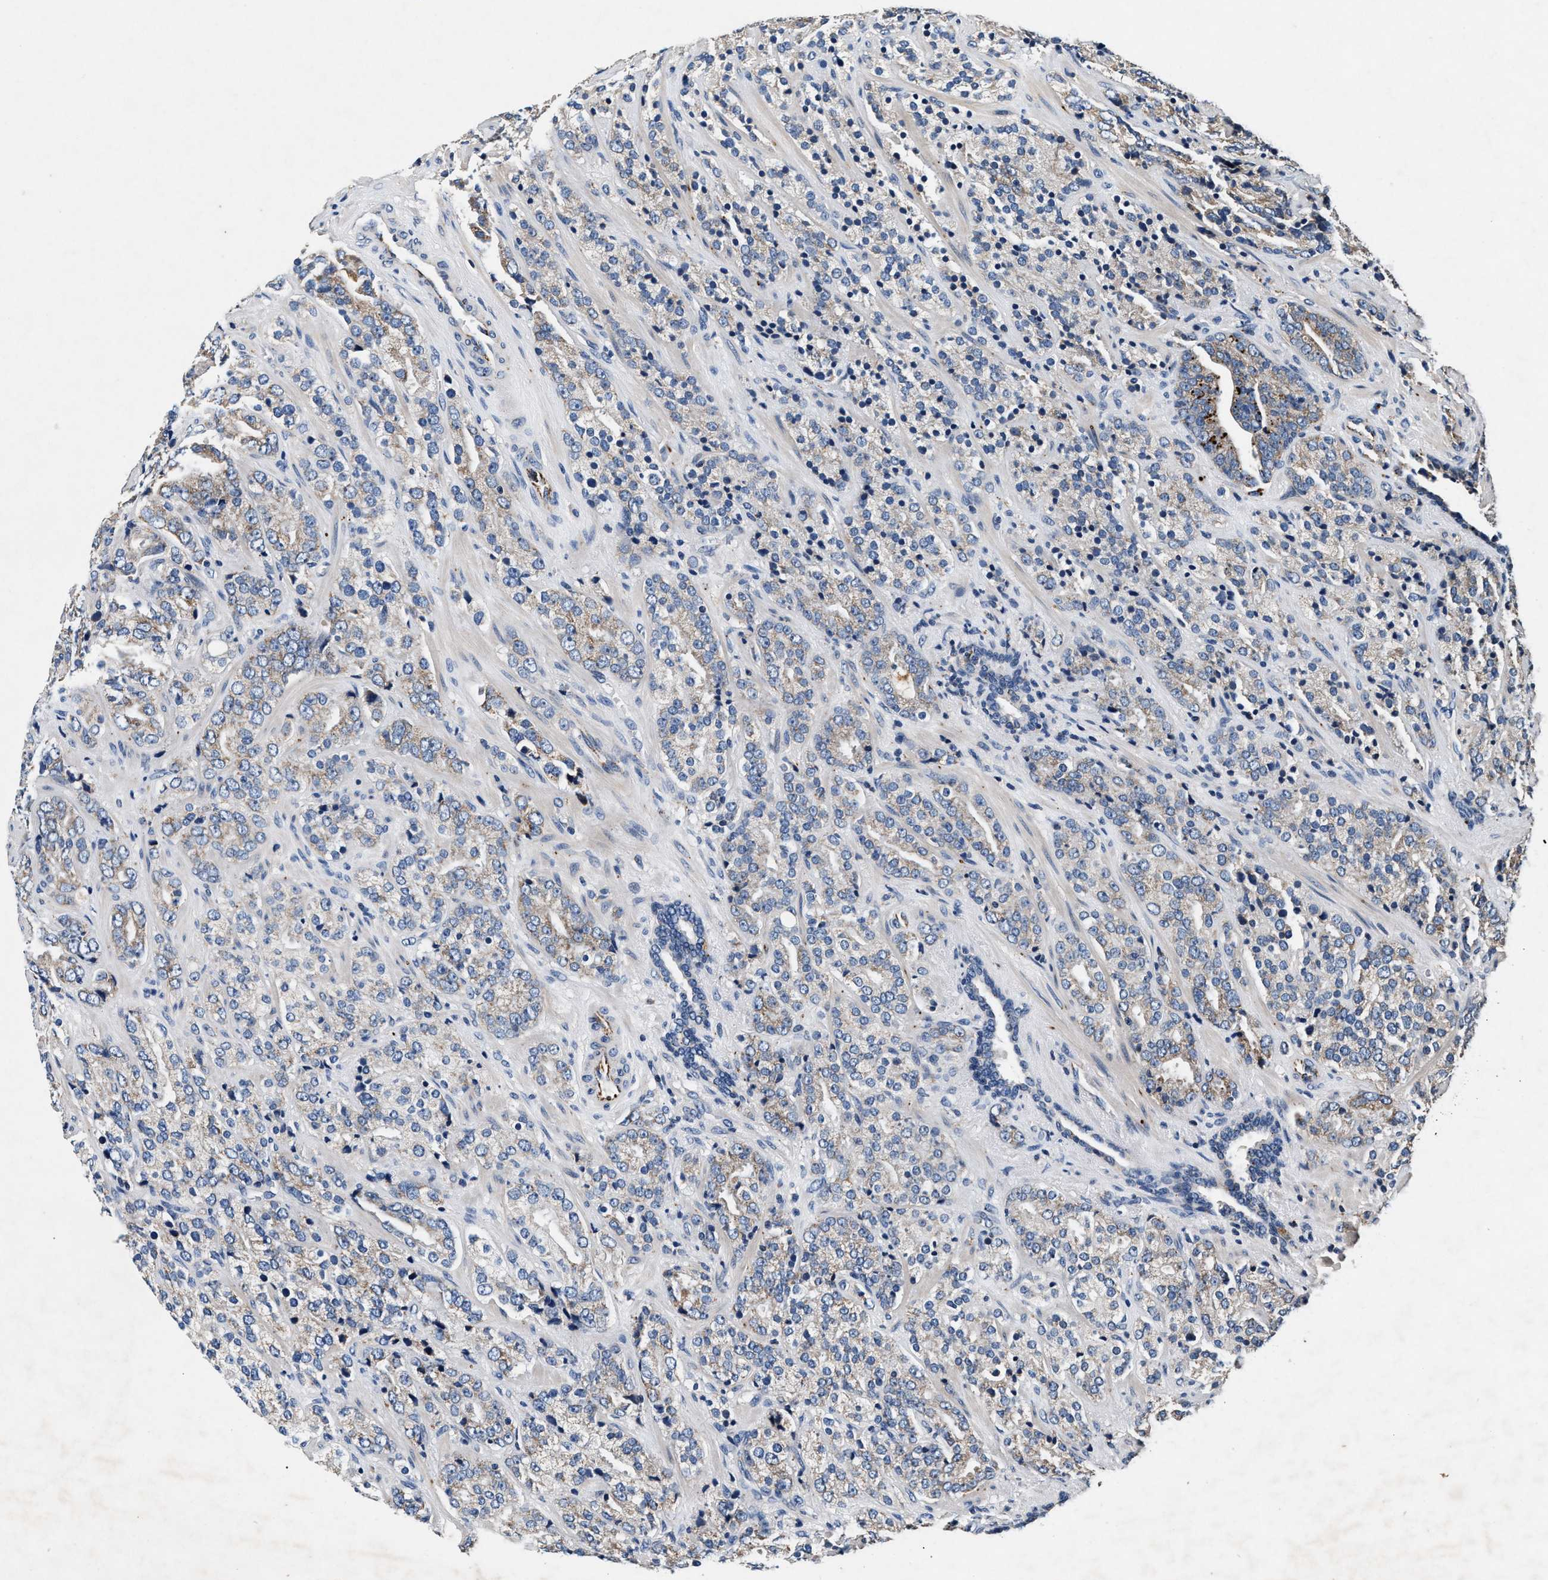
{"staining": {"intensity": "negative", "quantity": "none", "location": "none"}, "tissue": "prostate cancer", "cell_type": "Tumor cells", "image_type": "cancer", "snomed": [{"axis": "morphology", "description": "Adenocarcinoma, High grade"}, {"axis": "topography", "description": "Prostate"}], "caption": "The micrograph shows no staining of tumor cells in prostate cancer. (Stains: DAB immunohistochemistry with hematoxylin counter stain, Microscopy: brightfield microscopy at high magnification).", "gene": "PKD2L1", "patient": {"sex": "male", "age": 71}}